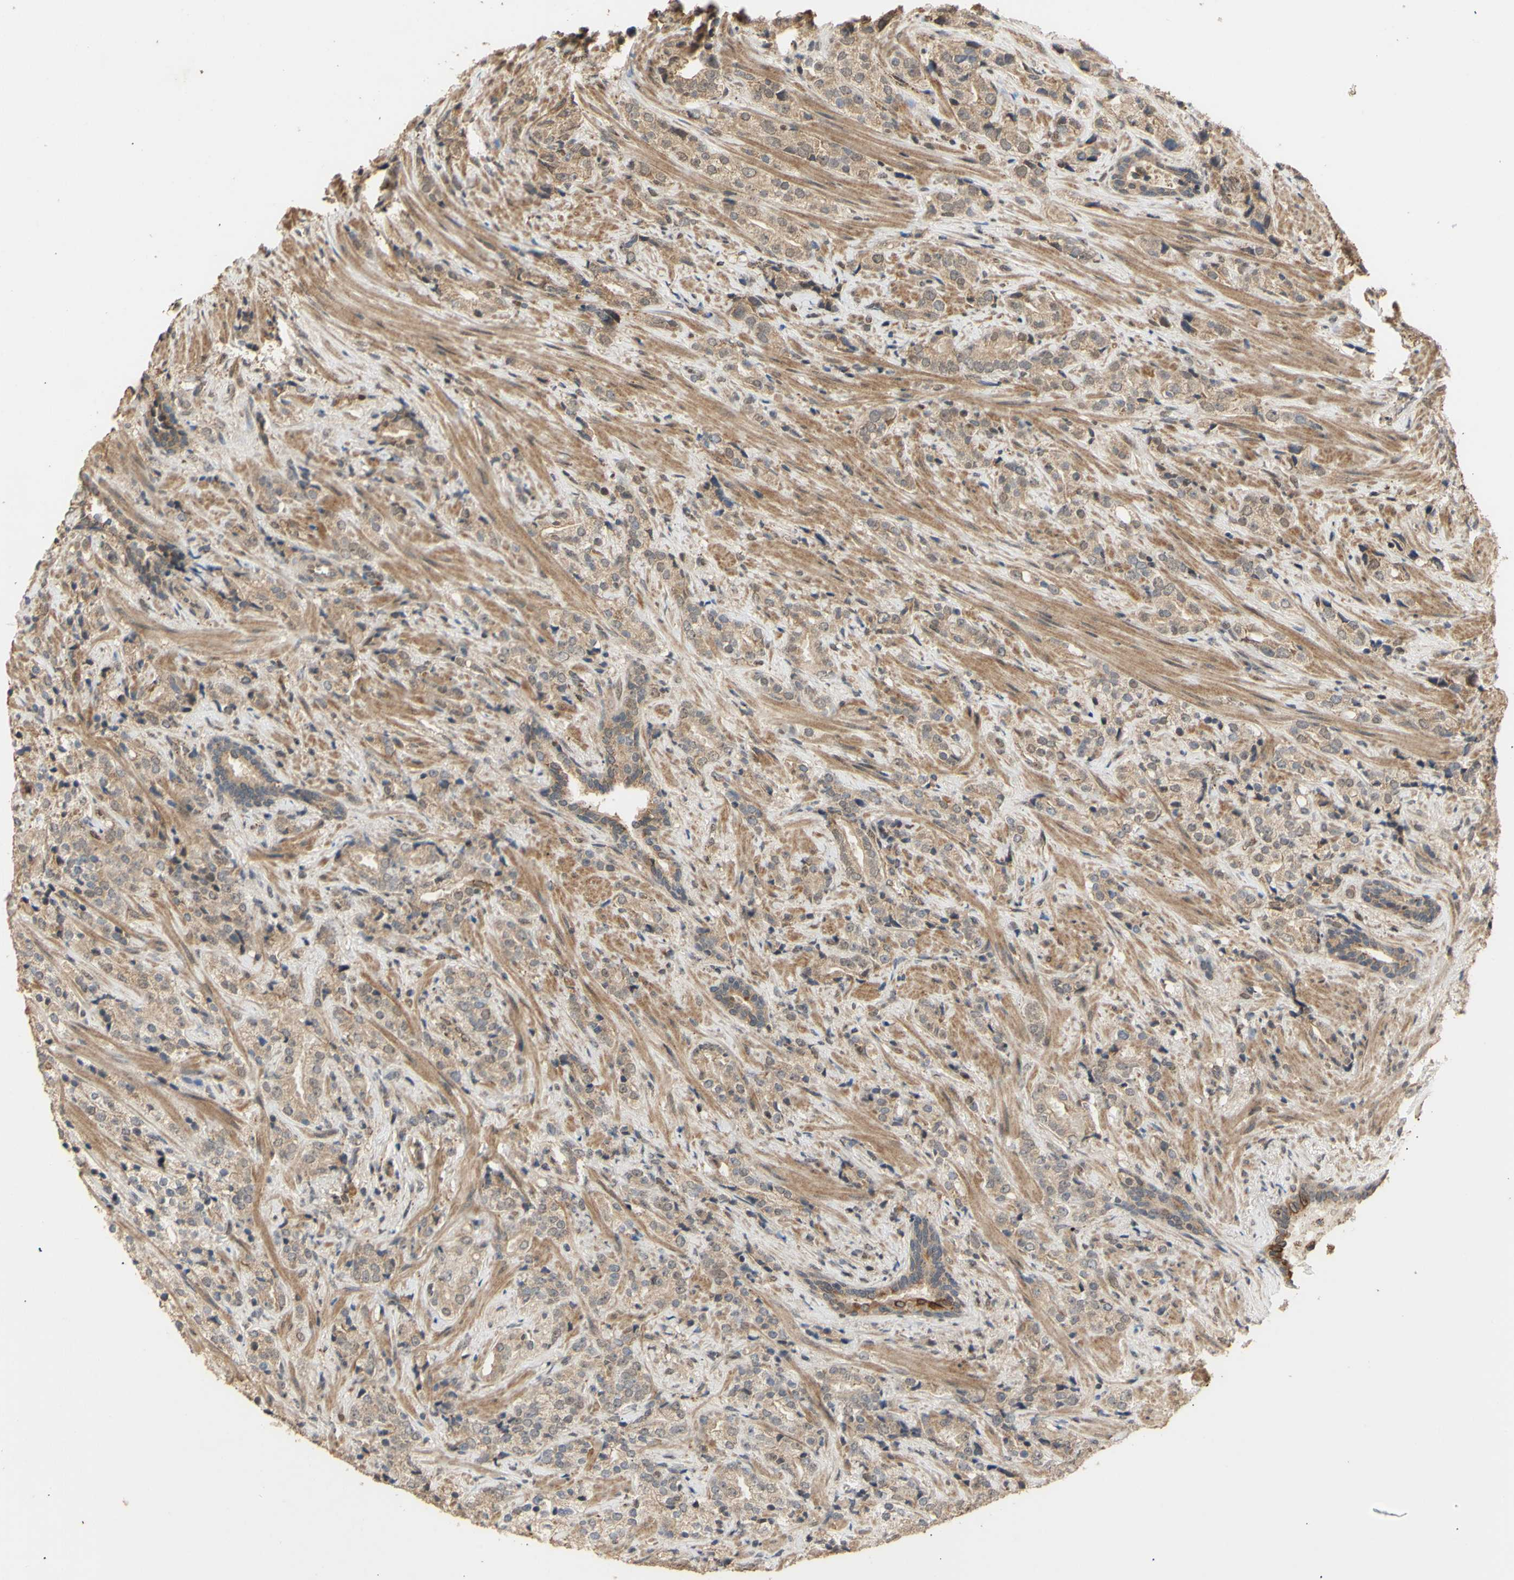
{"staining": {"intensity": "moderate", "quantity": ">75%", "location": "cytoplasmic/membranous"}, "tissue": "prostate cancer", "cell_type": "Tumor cells", "image_type": "cancer", "snomed": [{"axis": "morphology", "description": "Adenocarcinoma, High grade"}, {"axis": "topography", "description": "Prostate"}], "caption": "A micrograph showing moderate cytoplasmic/membranous positivity in about >75% of tumor cells in prostate high-grade adenocarcinoma, as visualized by brown immunohistochemical staining.", "gene": "GTF2E2", "patient": {"sex": "male", "age": 71}}